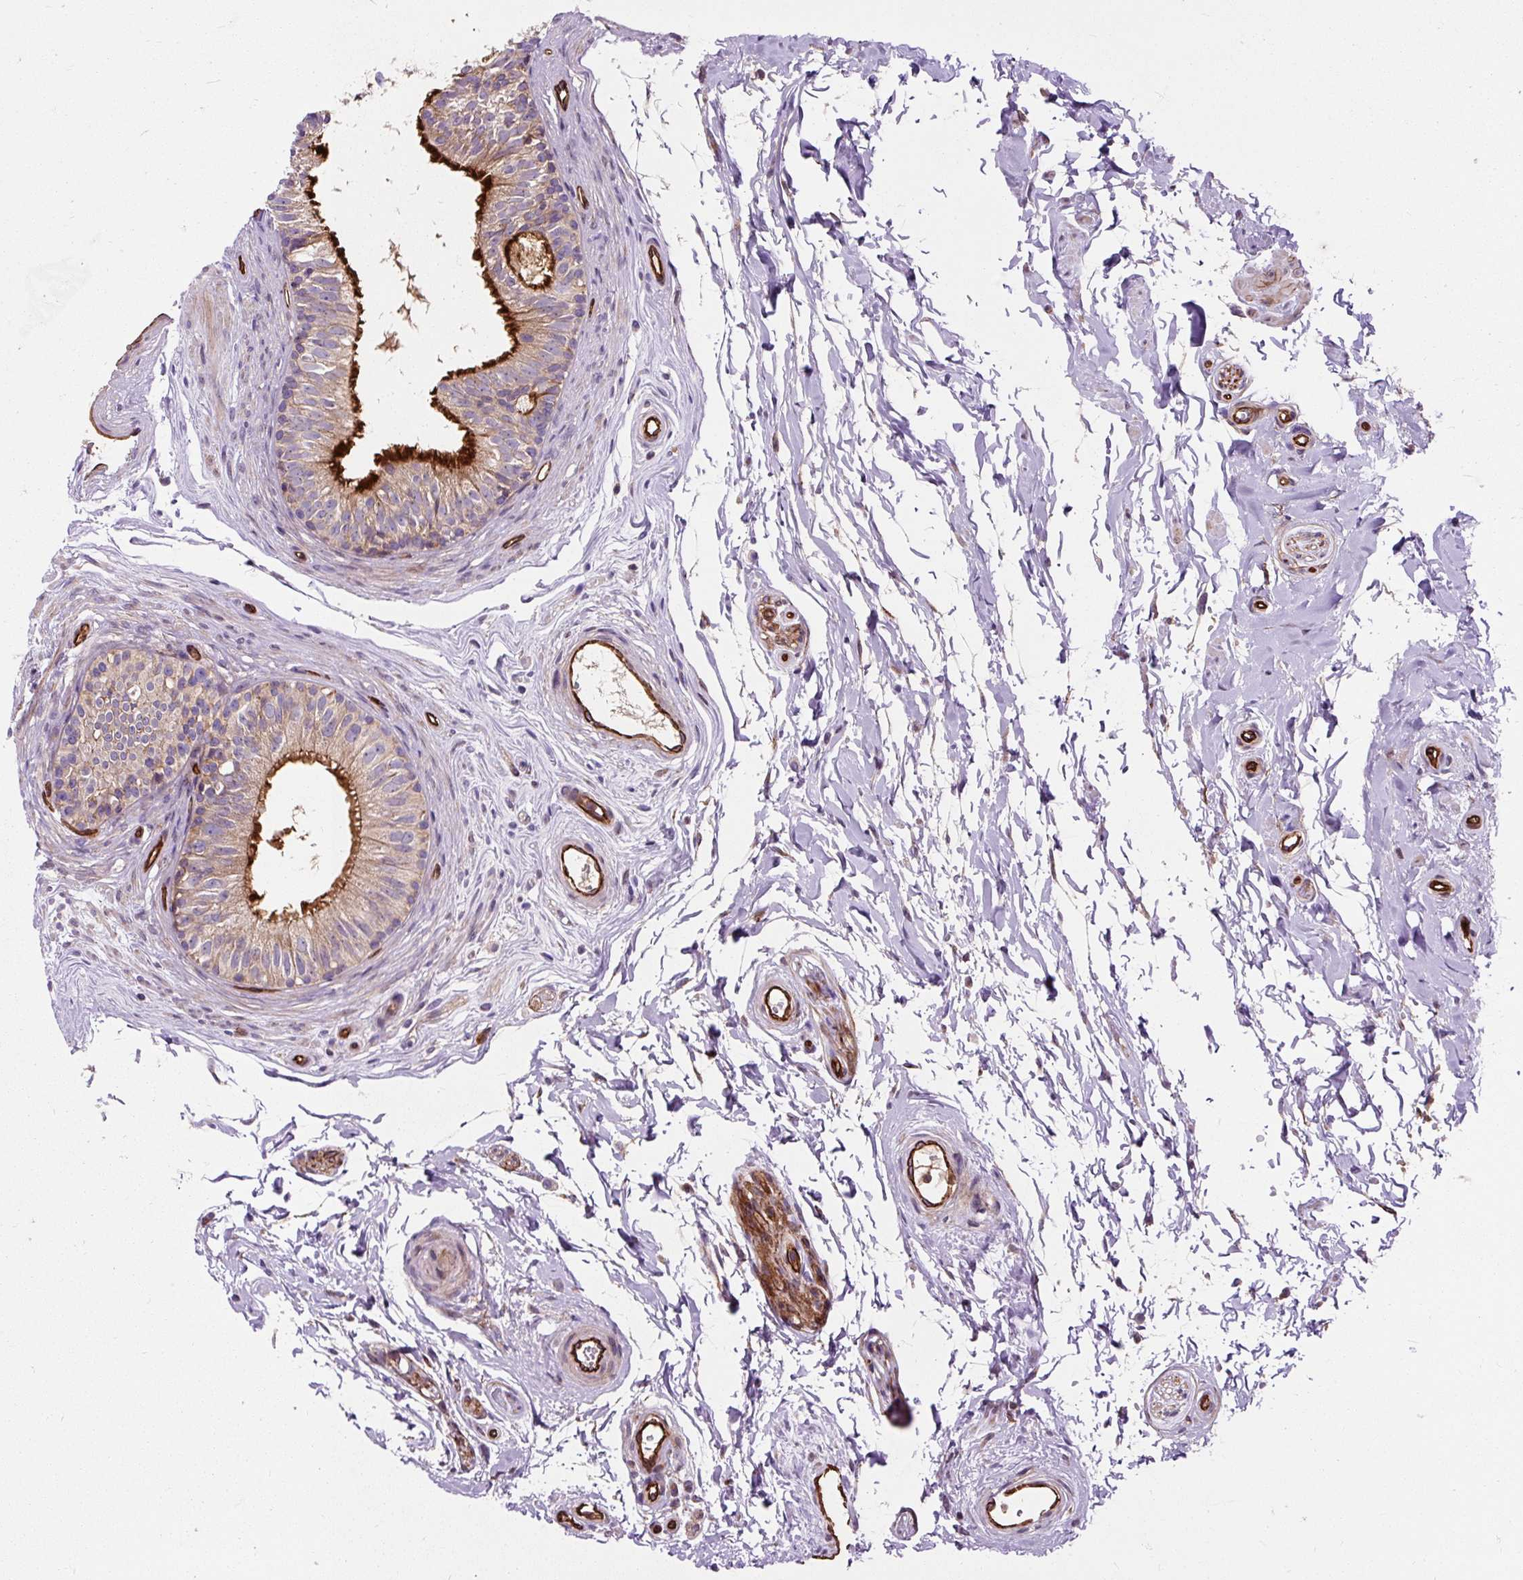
{"staining": {"intensity": "strong", "quantity": ">75%", "location": "cytoplasmic/membranous"}, "tissue": "epididymis", "cell_type": "Glandular cells", "image_type": "normal", "snomed": [{"axis": "morphology", "description": "Normal tissue, NOS"}, {"axis": "topography", "description": "Epididymis"}], "caption": "Epididymis stained for a protein (brown) displays strong cytoplasmic/membranous positive staining in about >75% of glandular cells.", "gene": "PCDHGB3", "patient": {"sex": "male", "age": 45}}